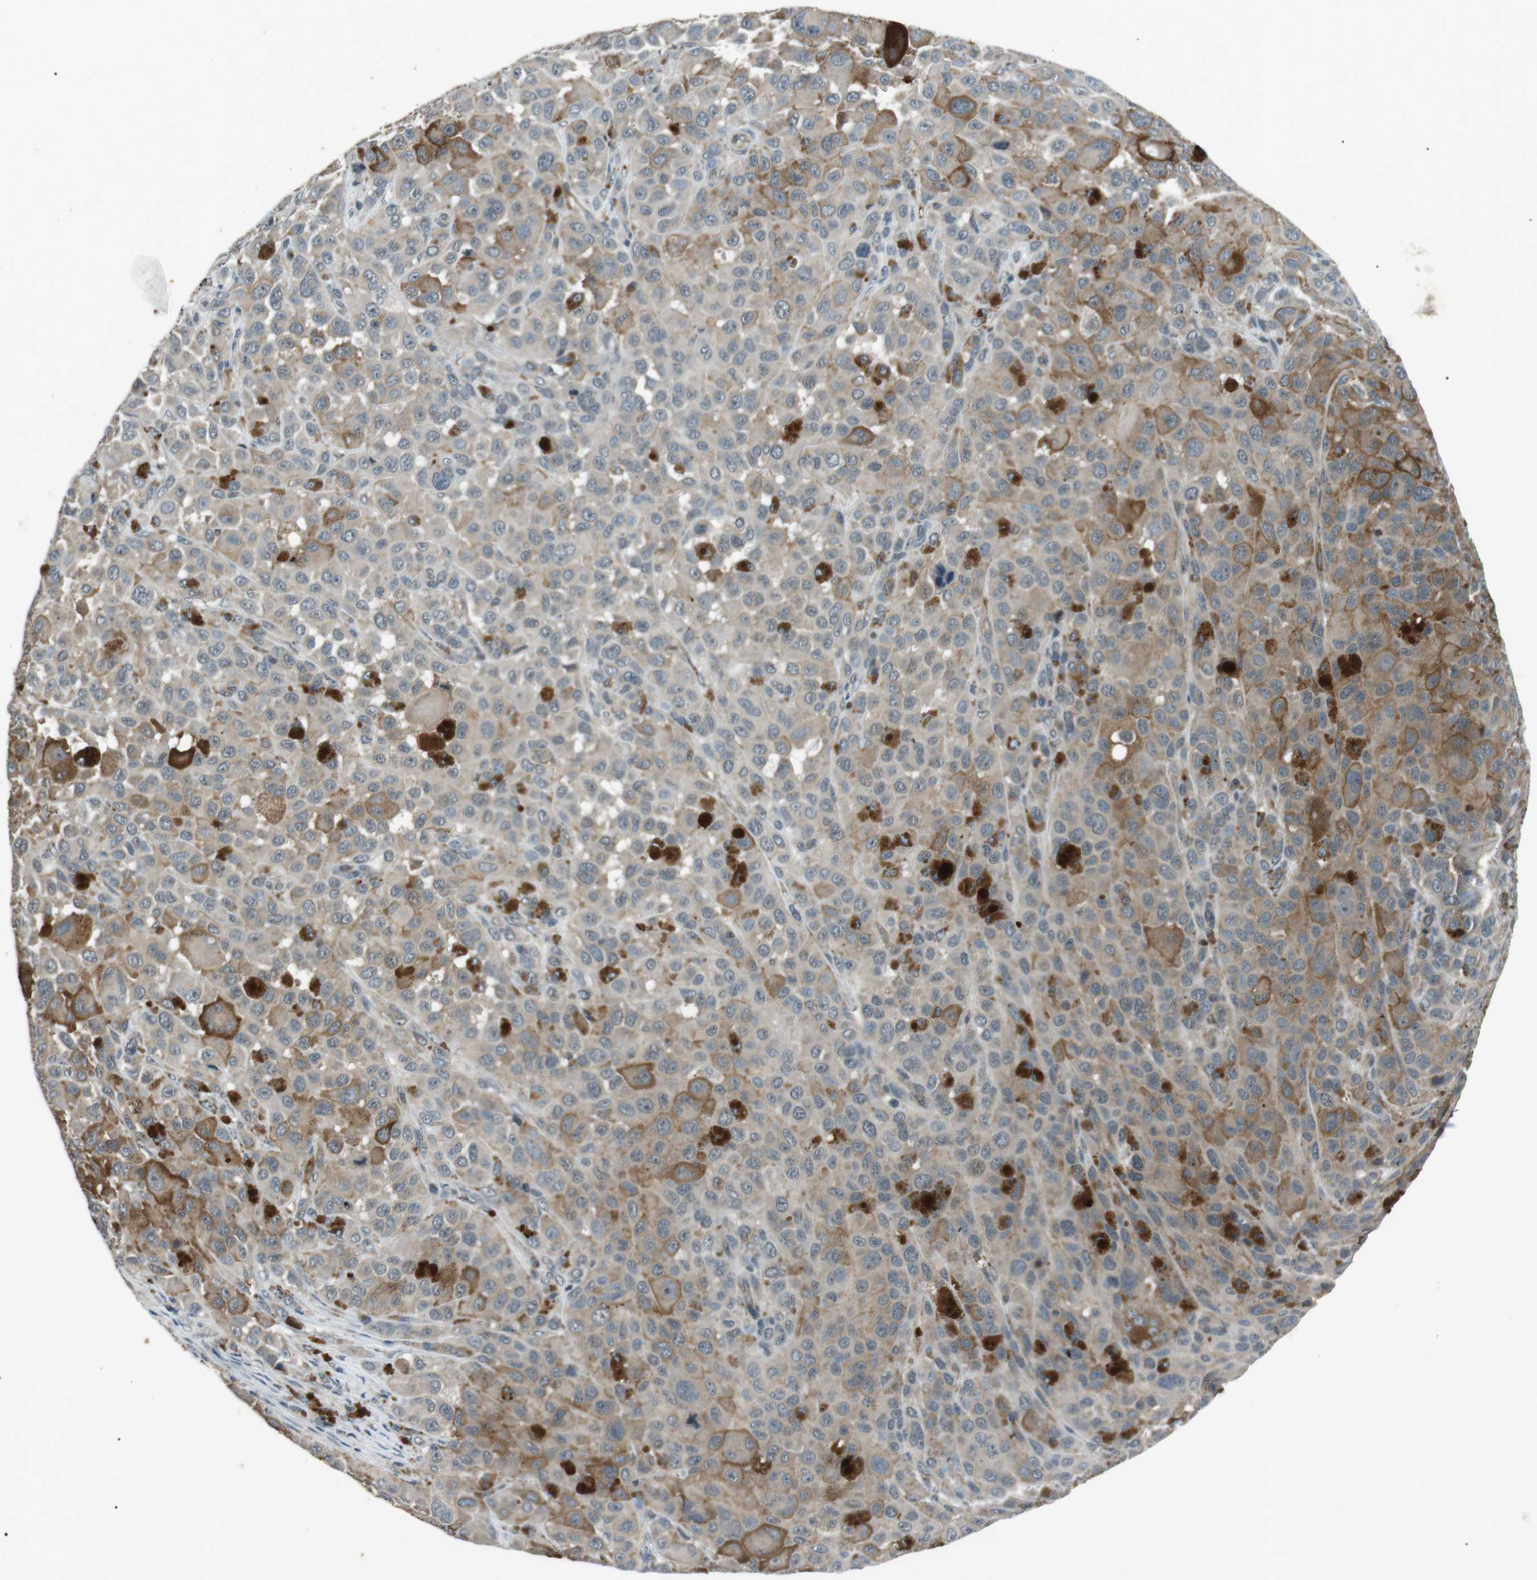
{"staining": {"intensity": "weak", "quantity": "<25%", "location": "cytoplasmic/membranous"}, "tissue": "melanoma", "cell_type": "Tumor cells", "image_type": "cancer", "snomed": [{"axis": "morphology", "description": "Malignant melanoma, NOS"}, {"axis": "topography", "description": "Skin"}], "caption": "The micrograph demonstrates no staining of tumor cells in melanoma. The staining was performed using DAB to visualize the protein expression in brown, while the nuclei were stained in blue with hematoxylin (Magnification: 20x).", "gene": "NEK7", "patient": {"sex": "male", "age": 96}}